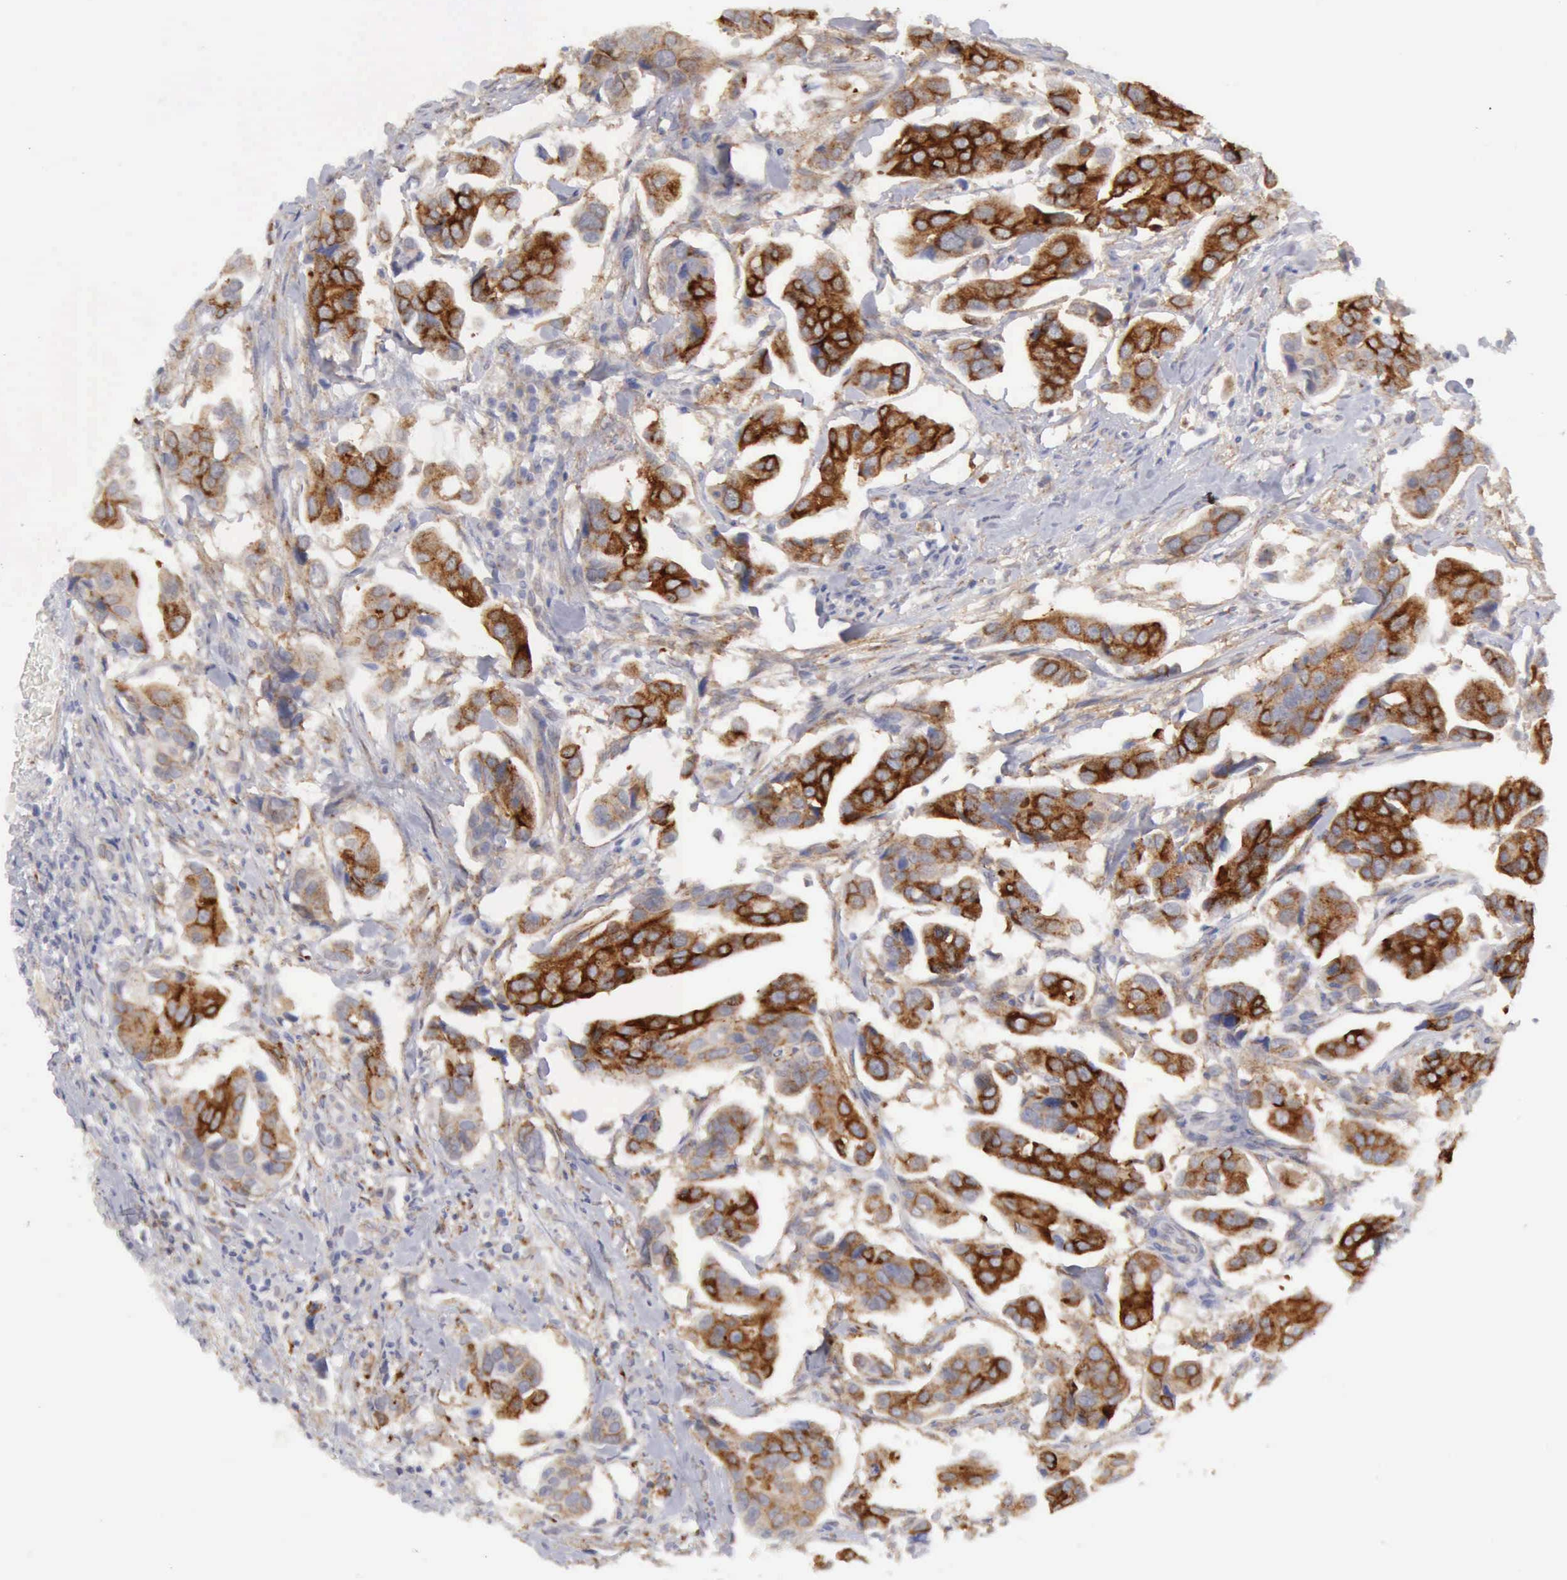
{"staining": {"intensity": "strong", "quantity": ">75%", "location": "cytoplasmic/membranous"}, "tissue": "urothelial cancer", "cell_type": "Tumor cells", "image_type": "cancer", "snomed": [{"axis": "morphology", "description": "Adenocarcinoma, NOS"}, {"axis": "topography", "description": "Urinary bladder"}], "caption": "IHC photomicrograph of human urothelial cancer stained for a protein (brown), which demonstrates high levels of strong cytoplasmic/membranous staining in about >75% of tumor cells.", "gene": "TFRC", "patient": {"sex": "male", "age": 61}}